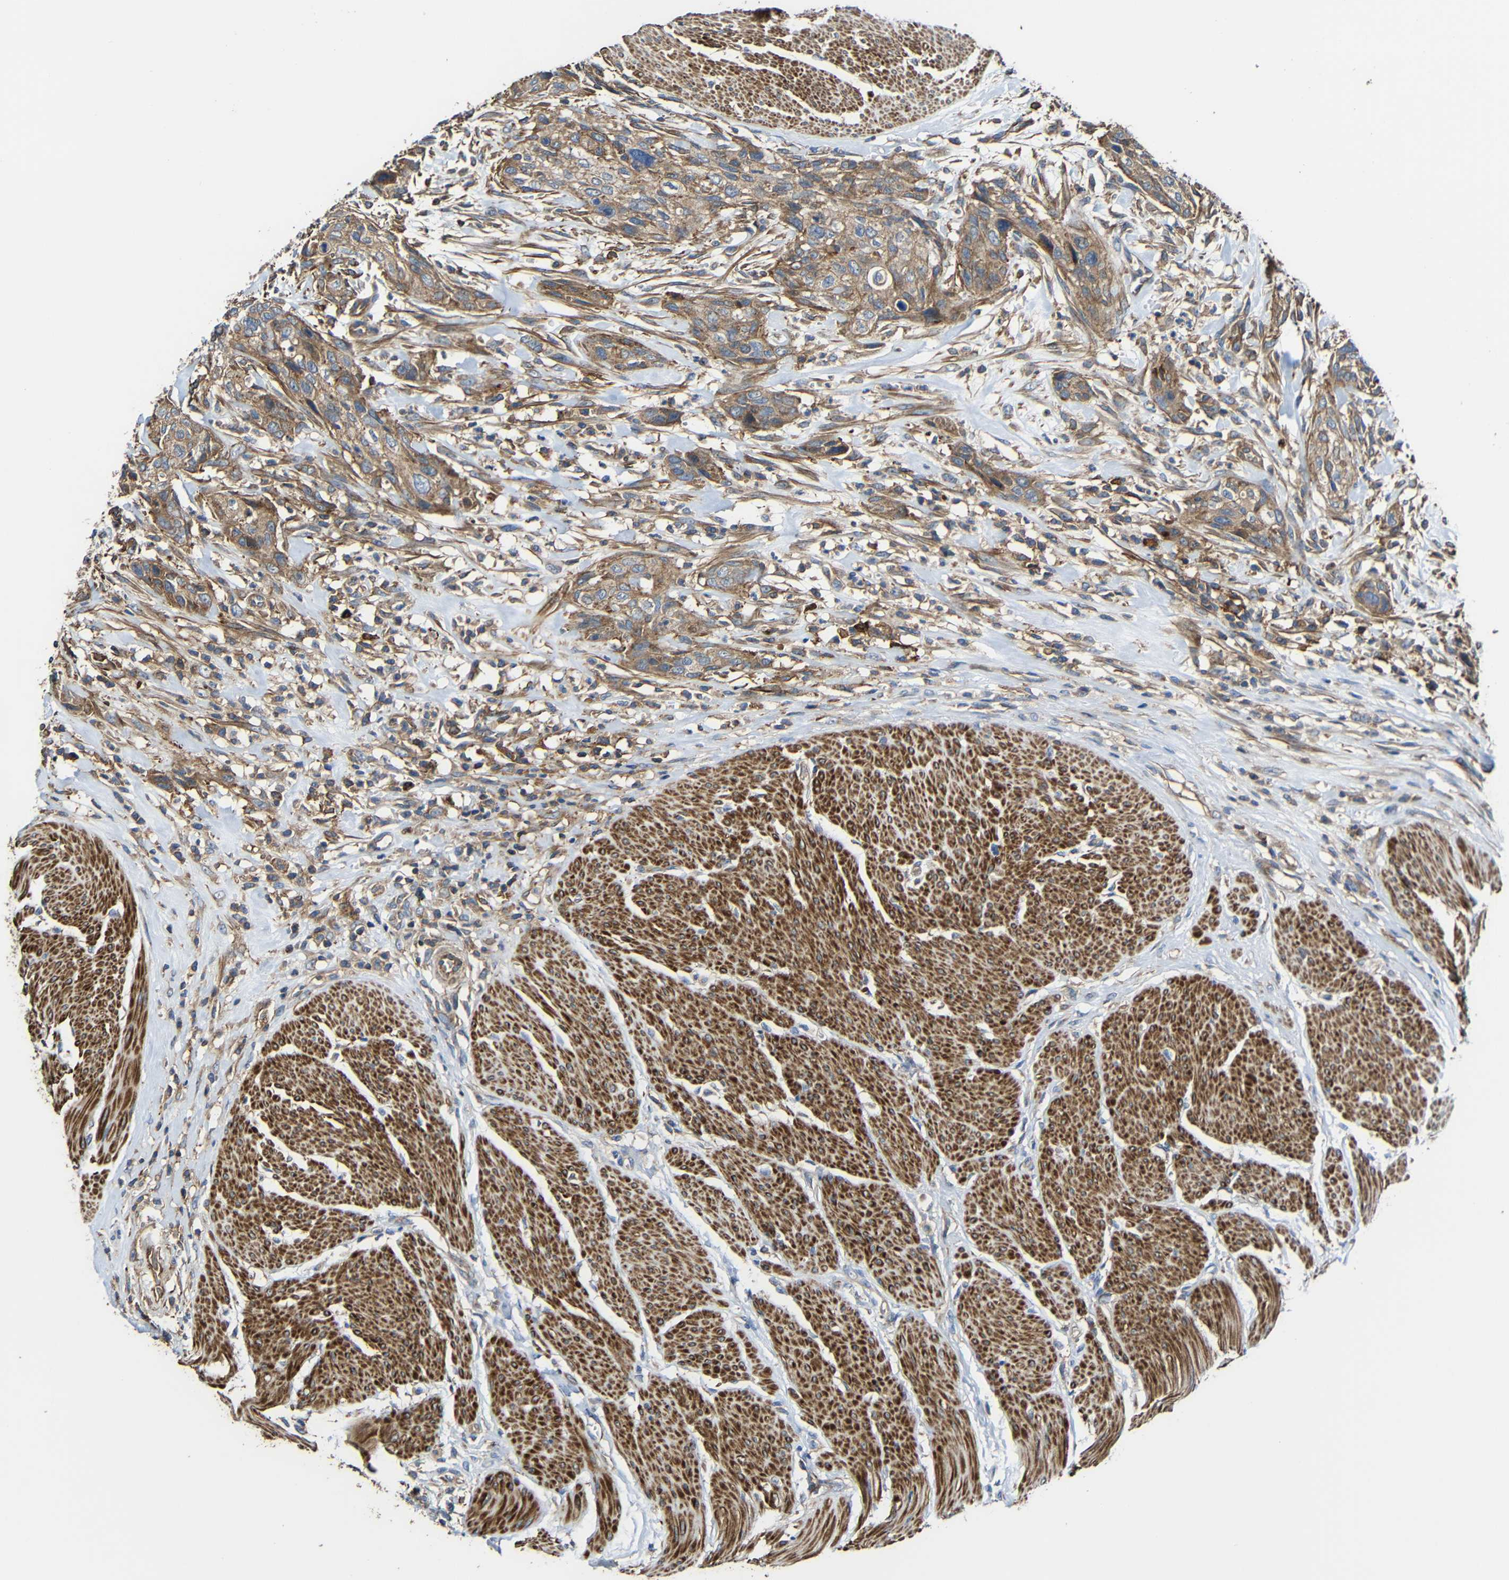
{"staining": {"intensity": "moderate", "quantity": ">75%", "location": "cytoplasmic/membranous"}, "tissue": "urothelial cancer", "cell_type": "Tumor cells", "image_type": "cancer", "snomed": [{"axis": "morphology", "description": "Urothelial carcinoma, High grade"}, {"axis": "topography", "description": "Urinary bladder"}], "caption": "An image of urothelial cancer stained for a protein shows moderate cytoplasmic/membranous brown staining in tumor cells. (Brightfield microscopy of DAB IHC at high magnification).", "gene": "RHOT2", "patient": {"sex": "male", "age": 35}}